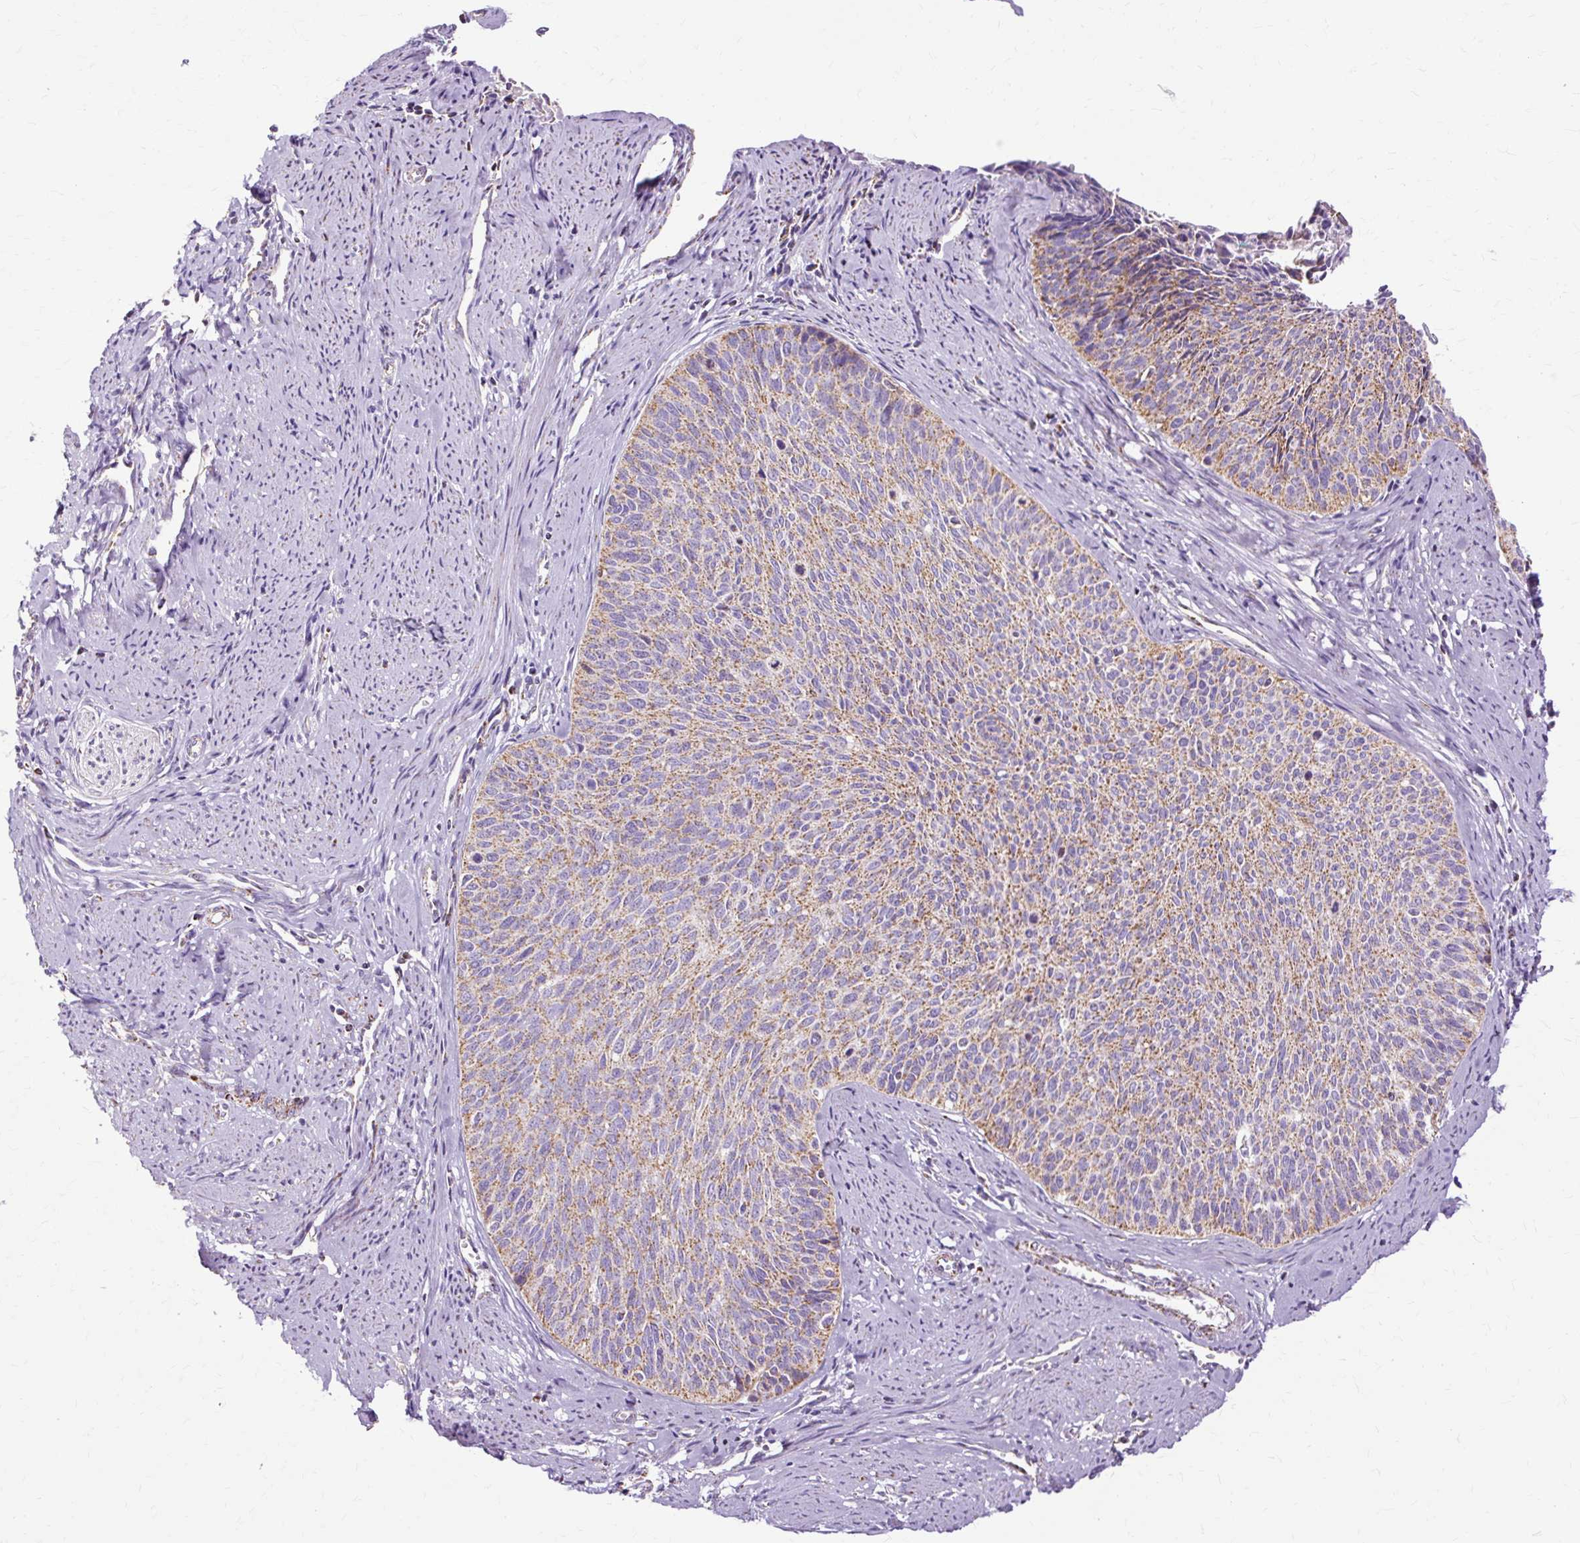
{"staining": {"intensity": "moderate", "quantity": "25%-75%", "location": "cytoplasmic/membranous"}, "tissue": "cervical cancer", "cell_type": "Tumor cells", "image_type": "cancer", "snomed": [{"axis": "morphology", "description": "Squamous cell carcinoma, NOS"}, {"axis": "topography", "description": "Cervix"}], "caption": "Immunohistochemical staining of human squamous cell carcinoma (cervical) displays moderate cytoplasmic/membranous protein positivity in approximately 25%-75% of tumor cells.", "gene": "DLAT", "patient": {"sex": "female", "age": 55}}